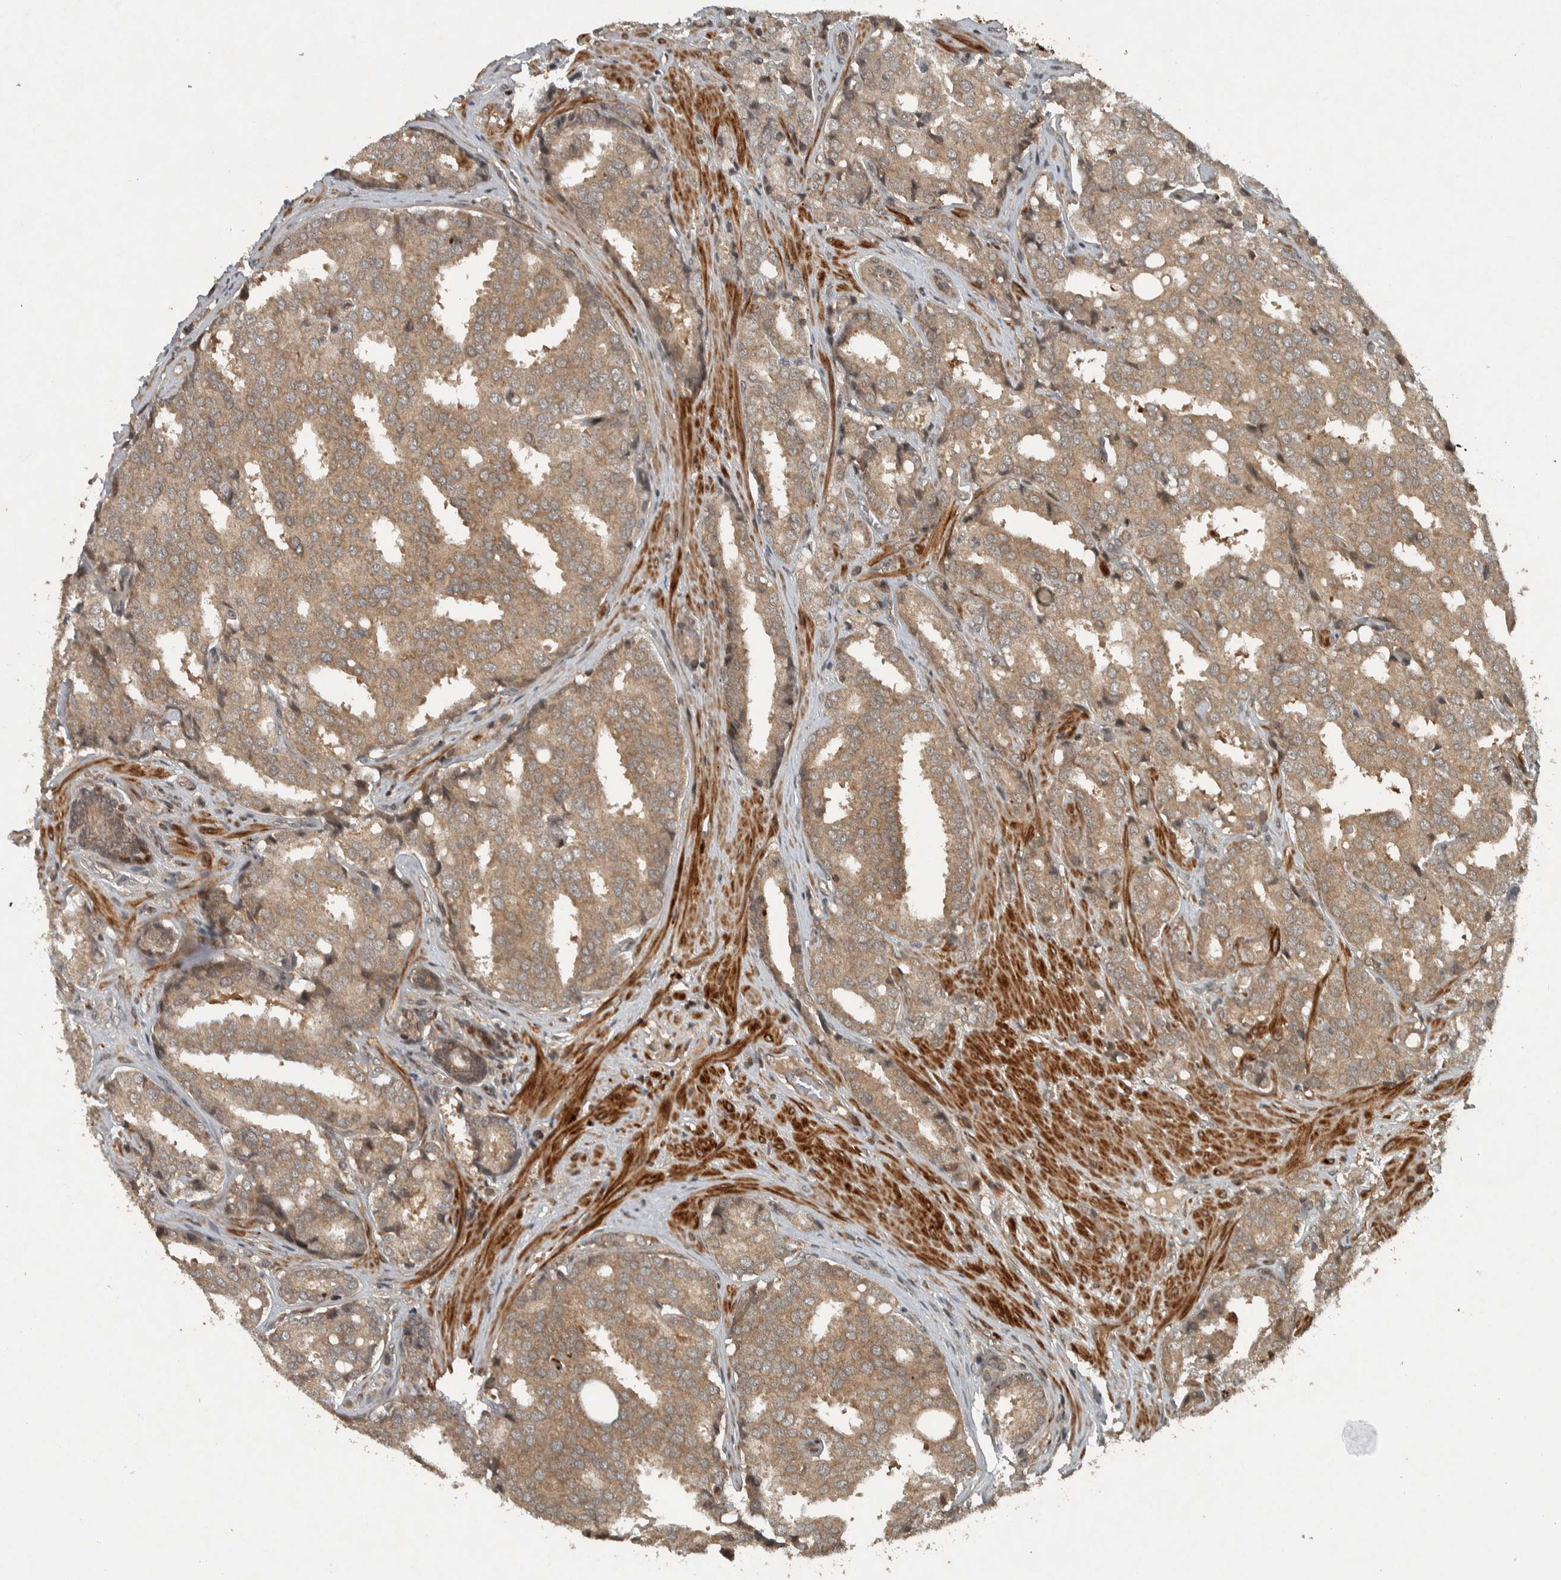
{"staining": {"intensity": "moderate", "quantity": ">75%", "location": "cytoplasmic/membranous"}, "tissue": "prostate cancer", "cell_type": "Tumor cells", "image_type": "cancer", "snomed": [{"axis": "morphology", "description": "Adenocarcinoma, High grade"}, {"axis": "topography", "description": "Prostate"}], "caption": "This micrograph exhibits immunohistochemistry (IHC) staining of human prostate adenocarcinoma (high-grade), with medium moderate cytoplasmic/membranous positivity in about >75% of tumor cells.", "gene": "KIFAP3", "patient": {"sex": "male", "age": 50}}